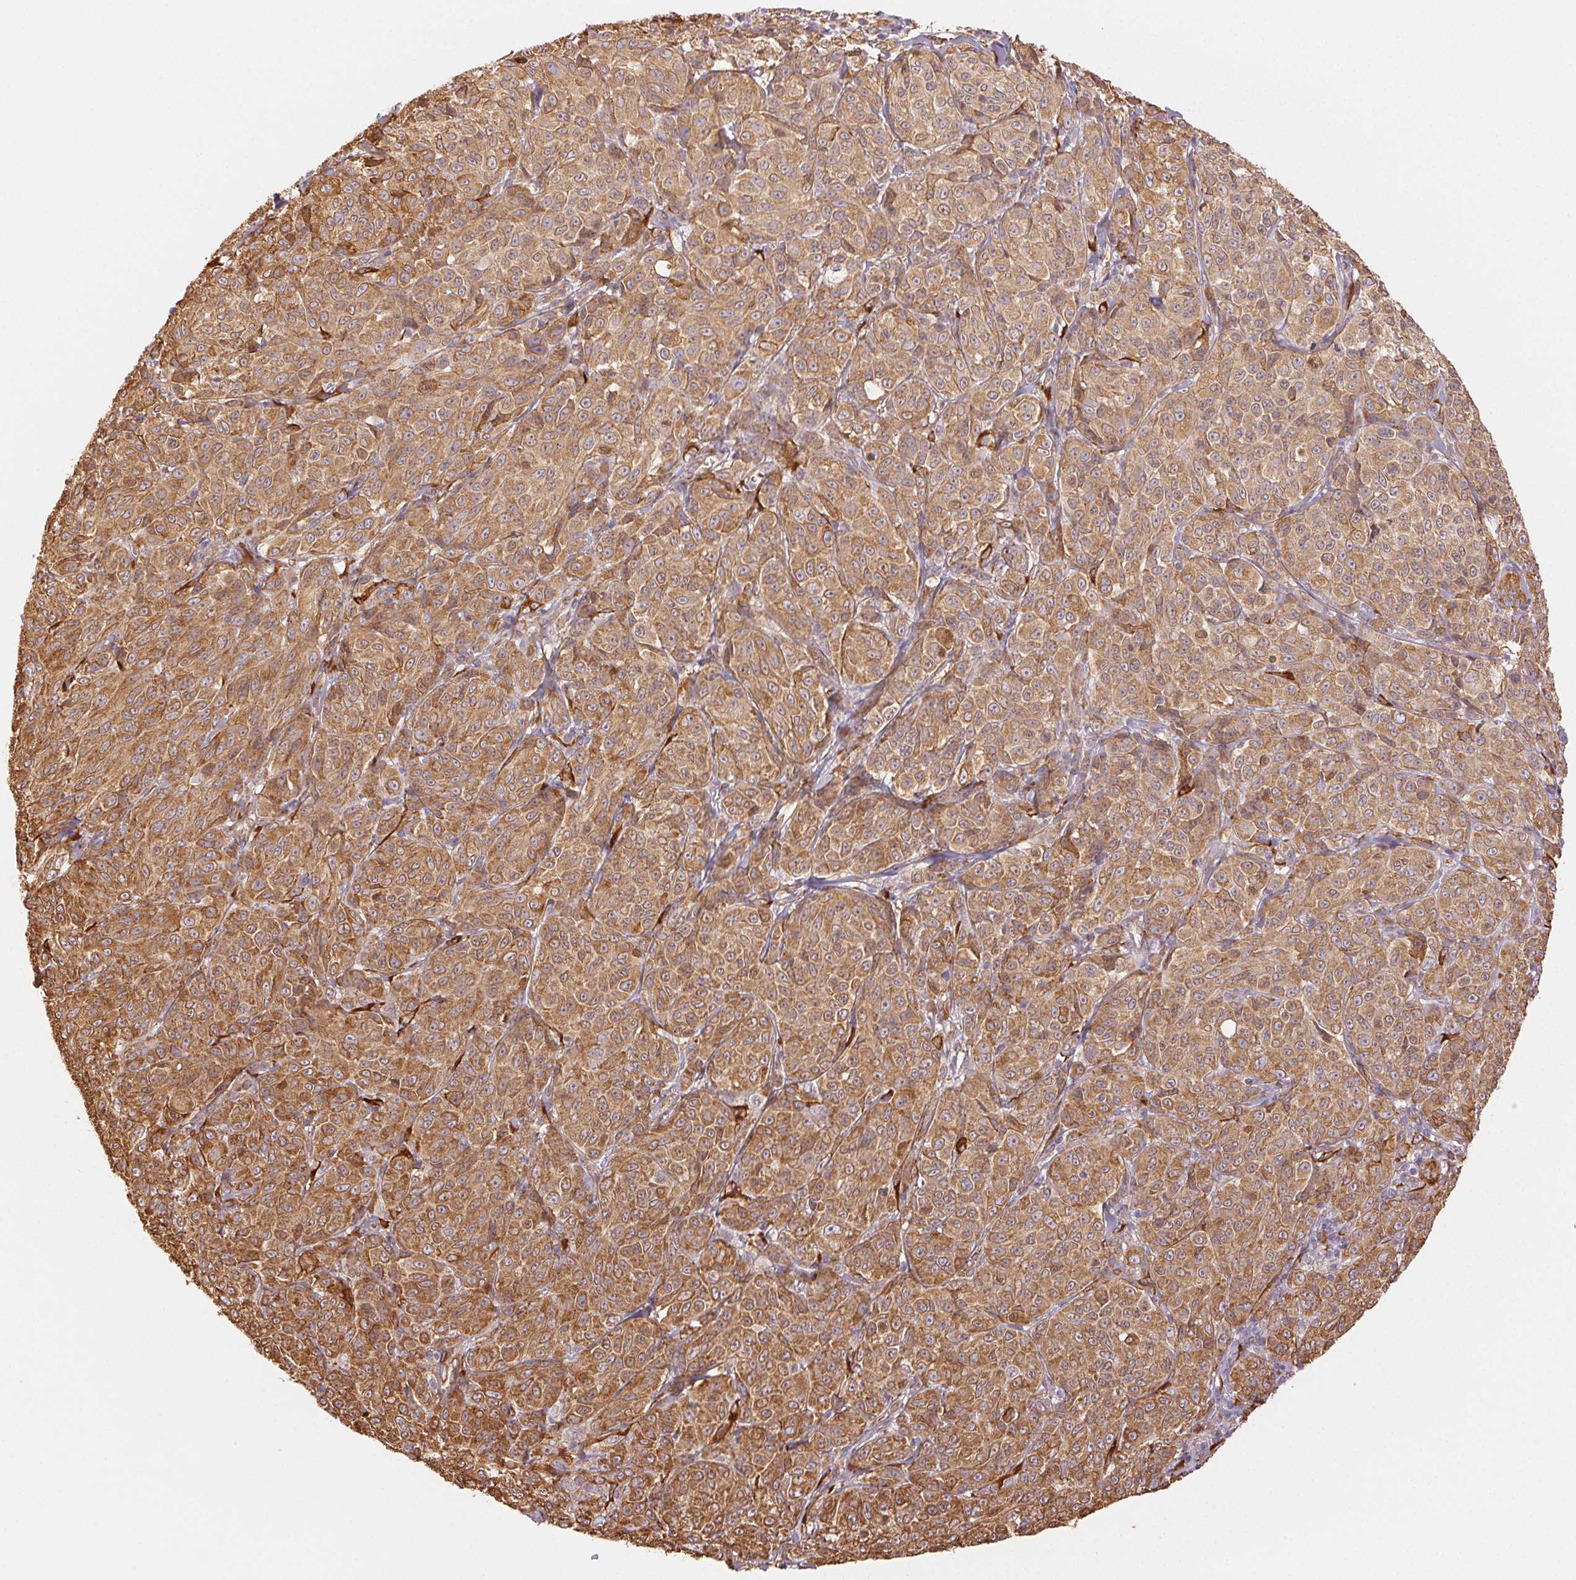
{"staining": {"intensity": "moderate", "quantity": ">75%", "location": "cytoplasmic/membranous"}, "tissue": "melanoma", "cell_type": "Tumor cells", "image_type": "cancer", "snomed": [{"axis": "morphology", "description": "Malignant melanoma, NOS"}, {"axis": "topography", "description": "Skin"}], "caption": "Malignant melanoma stained with a brown dye reveals moderate cytoplasmic/membranous positive positivity in about >75% of tumor cells.", "gene": "RCN3", "patient": {"sex": "male", "age": 89}}